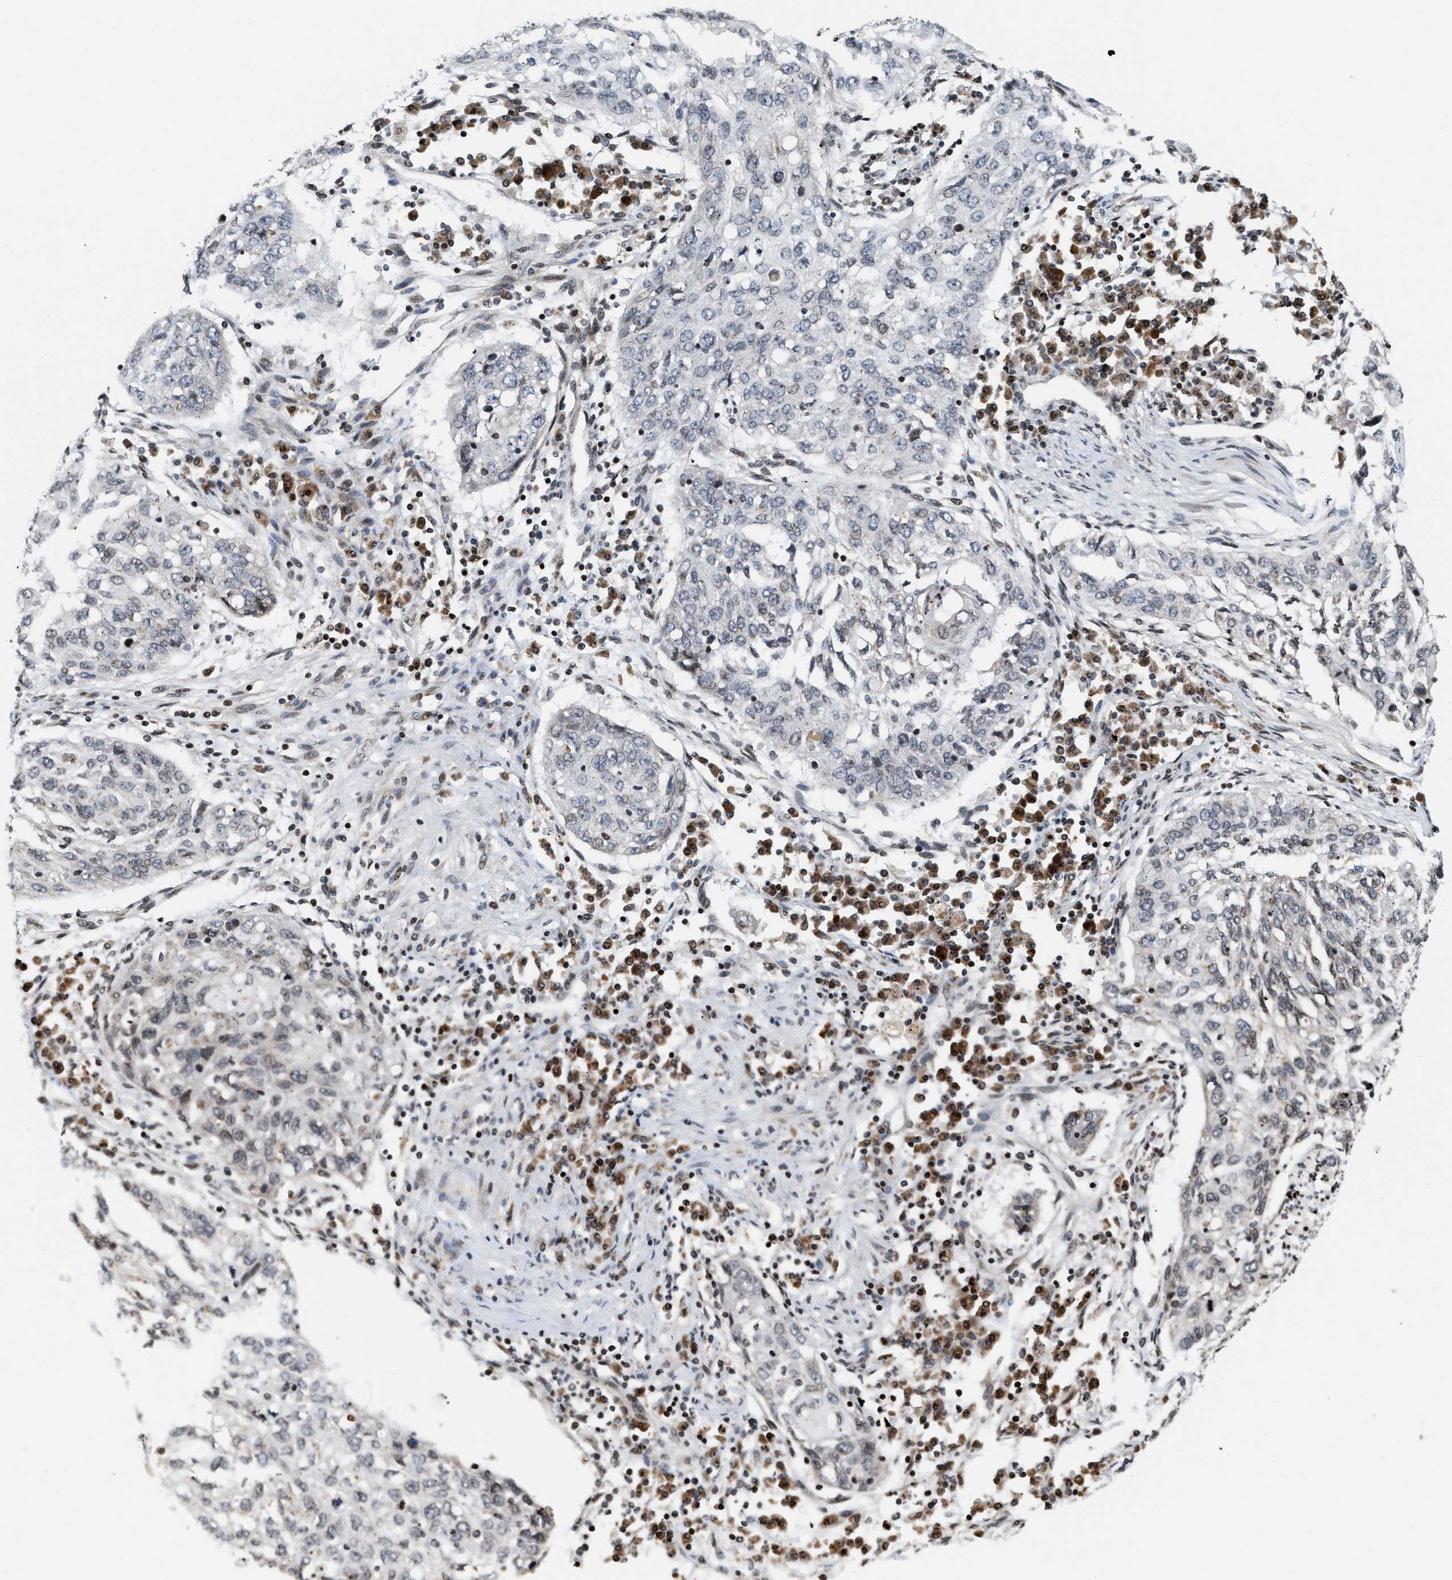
{"staining": {"intensity": "negative", "quantity": "none", "location": "none"}, "tissue": "lung cancer", "cell_type": "Tumor cells", "image_type": "cancer", "snomed": [{"axis": "morphology", "description": "Squamous cell carcinoma, NOS"}, {"axis": "topography", "description": "Lung"}], "caption": "Squamous cell carcinoma (lung) was stained to show a protein in brown. There is no significant expression in tumor cells. (Brightfield microscopy of DAB immunohistochemistry (IHC) at high magnification).", "gene": "PDZD2", "patient": {"sex": "female", "age": 63}}